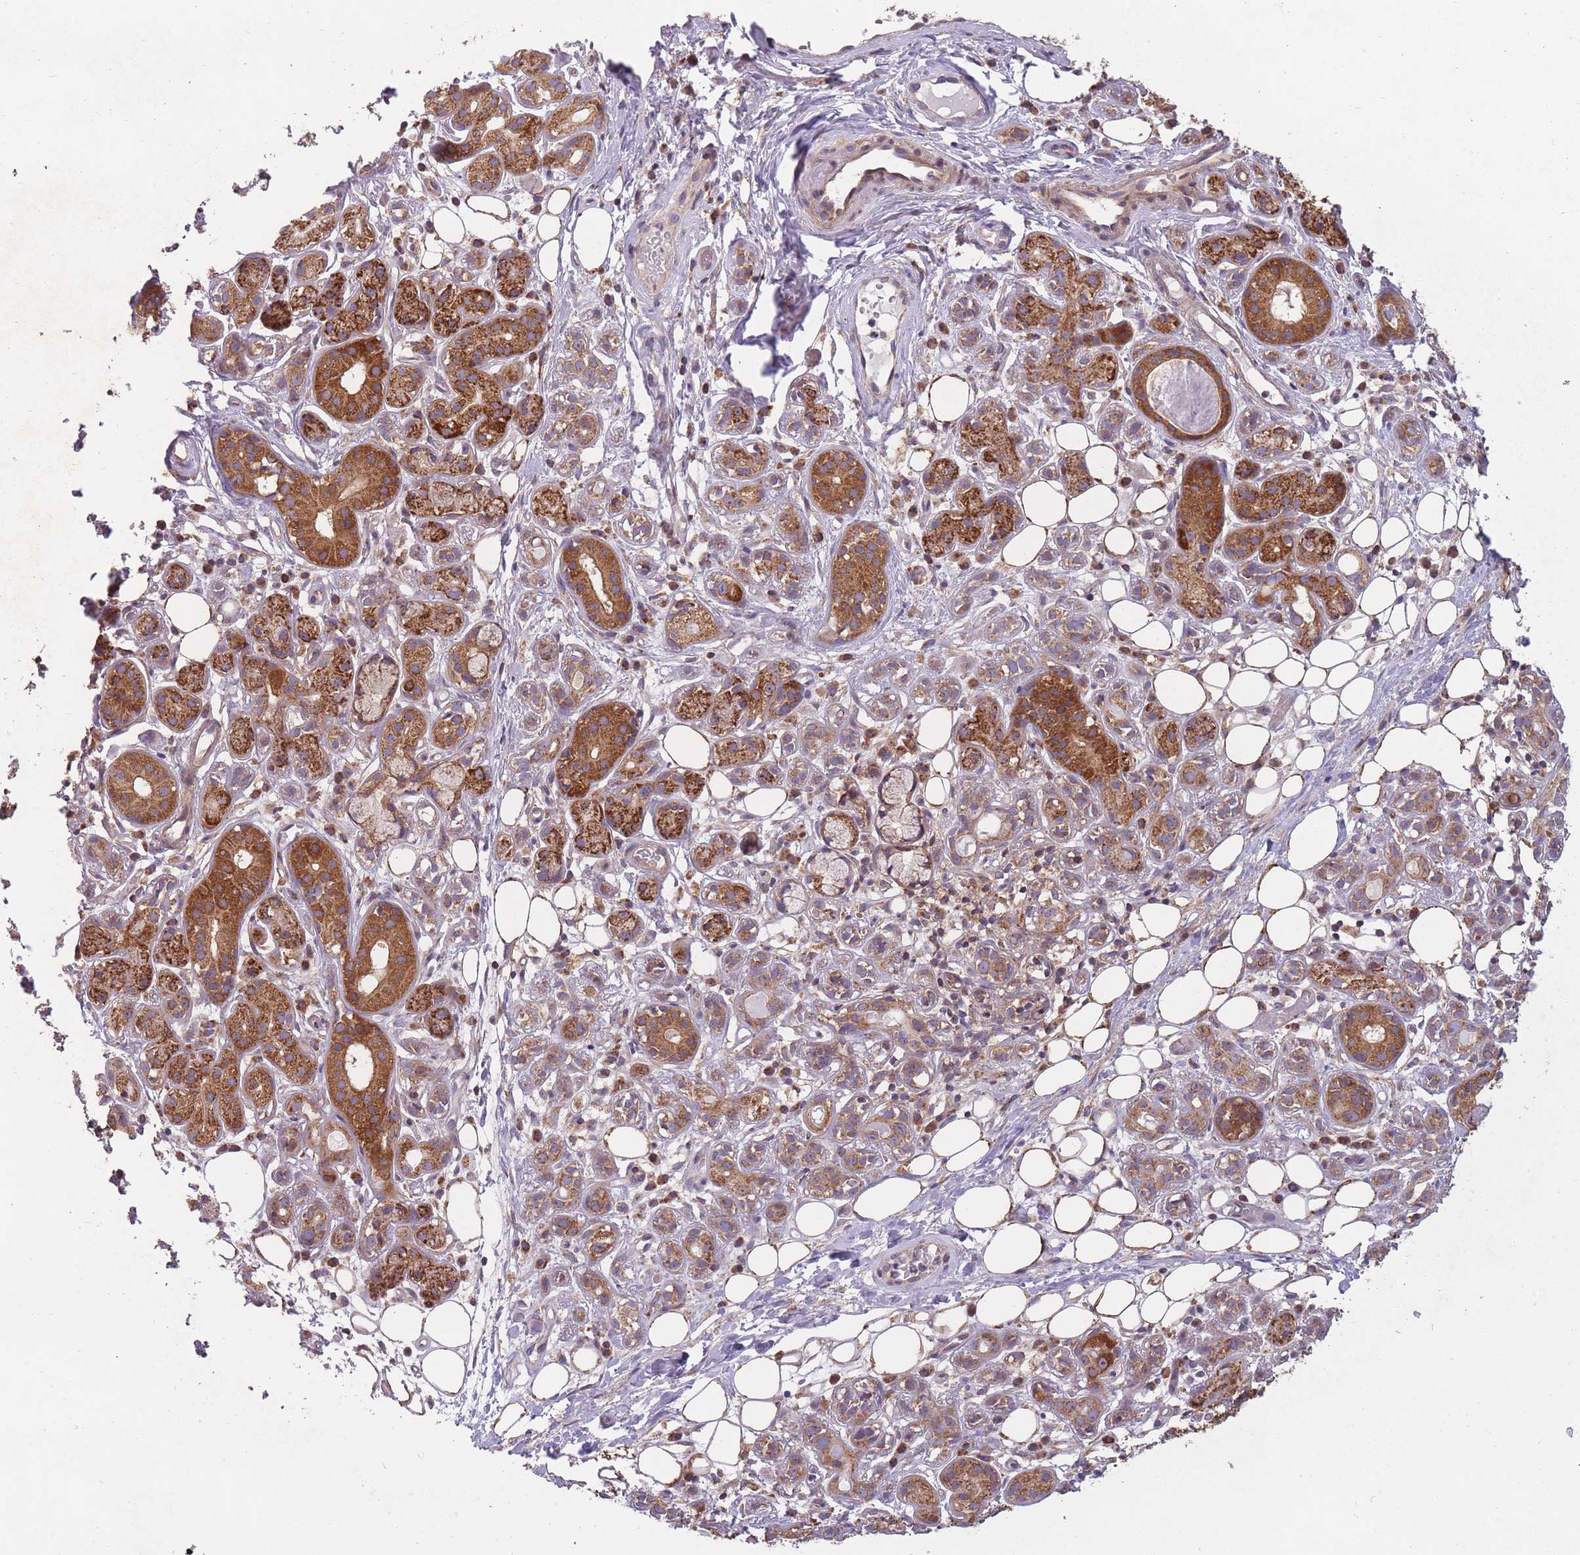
{"staining": {"intensity": "strong", "quantity": "25%-75%", "location": "cytoplasmic/membranous"}, "tissue": "salivary gland", "cell_type": "Glandular cells", "image_type": "normal", "snomed": [{"axis": "morphology", "description": "Normal tissue, NOS"}, {"axis": "topography", "description": "Salivary gland"}], "caption": "A photomicrograph of salivary gland stained for a protein displays strong cytoplasmic/membranous brown staining in glandular cells.", "gene": "ENSG00000255639", "patient": {"sex": "male", "age": 54}}